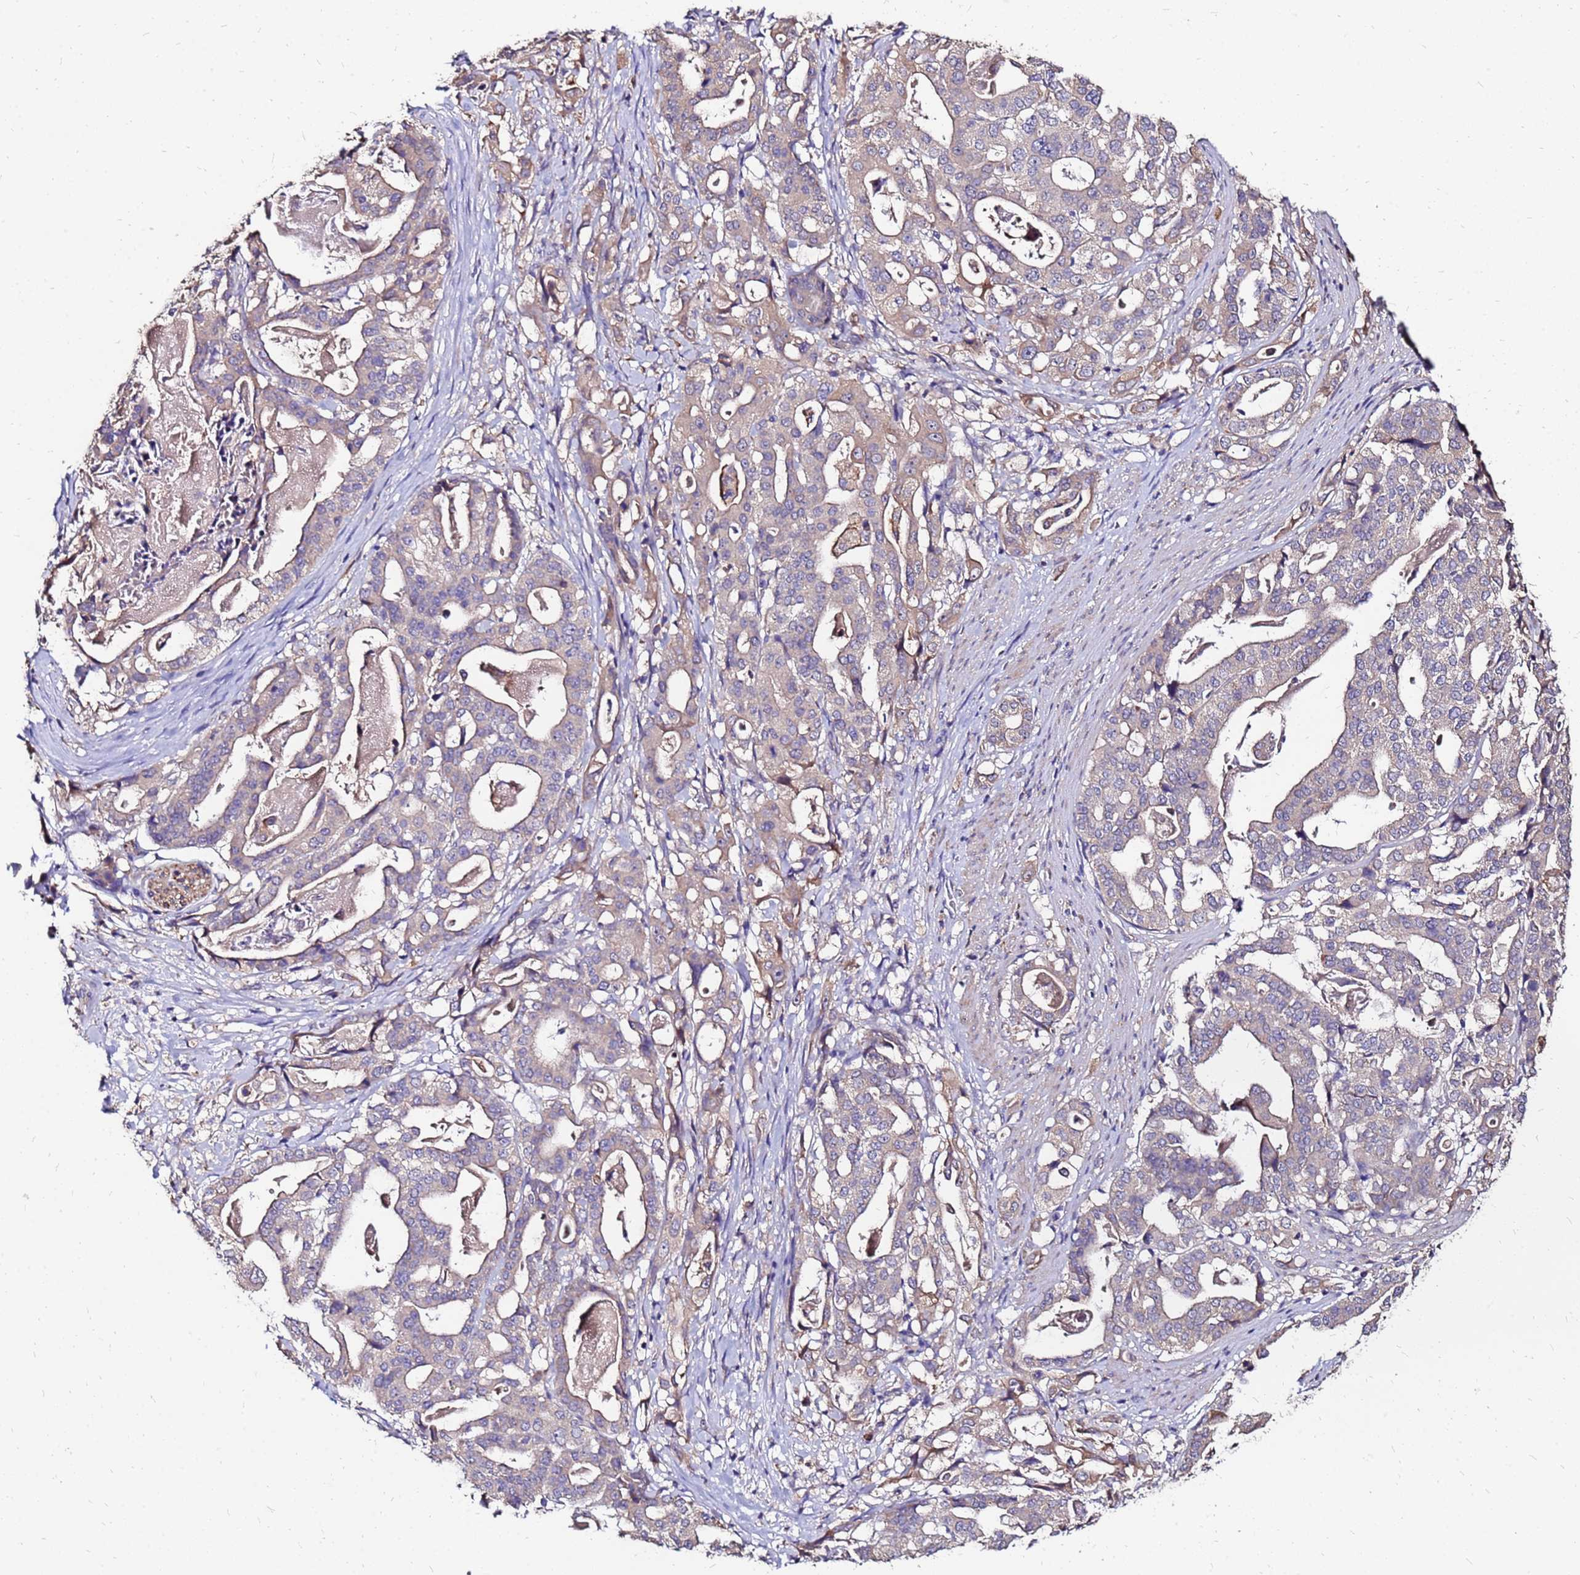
{"staining": {"intensity": "negative", "quantity": "none", "location": "none"}, "tissue": "stomach cancer", "cell_type": "Tumor cells", "image_type": "cancer", "snomed": [{"axis": "morphology", "description": "Adenocarcinoma, NOS"}, {"axis": "topography", "description": "Stomach"}], "caption": "Histopathology image shows no protein expression in tumor cells of stomach cancer (adenocarcinoma) tissue.", "gene": "ARHGEF5", "patient": {"sex": "male", "age": 48}}